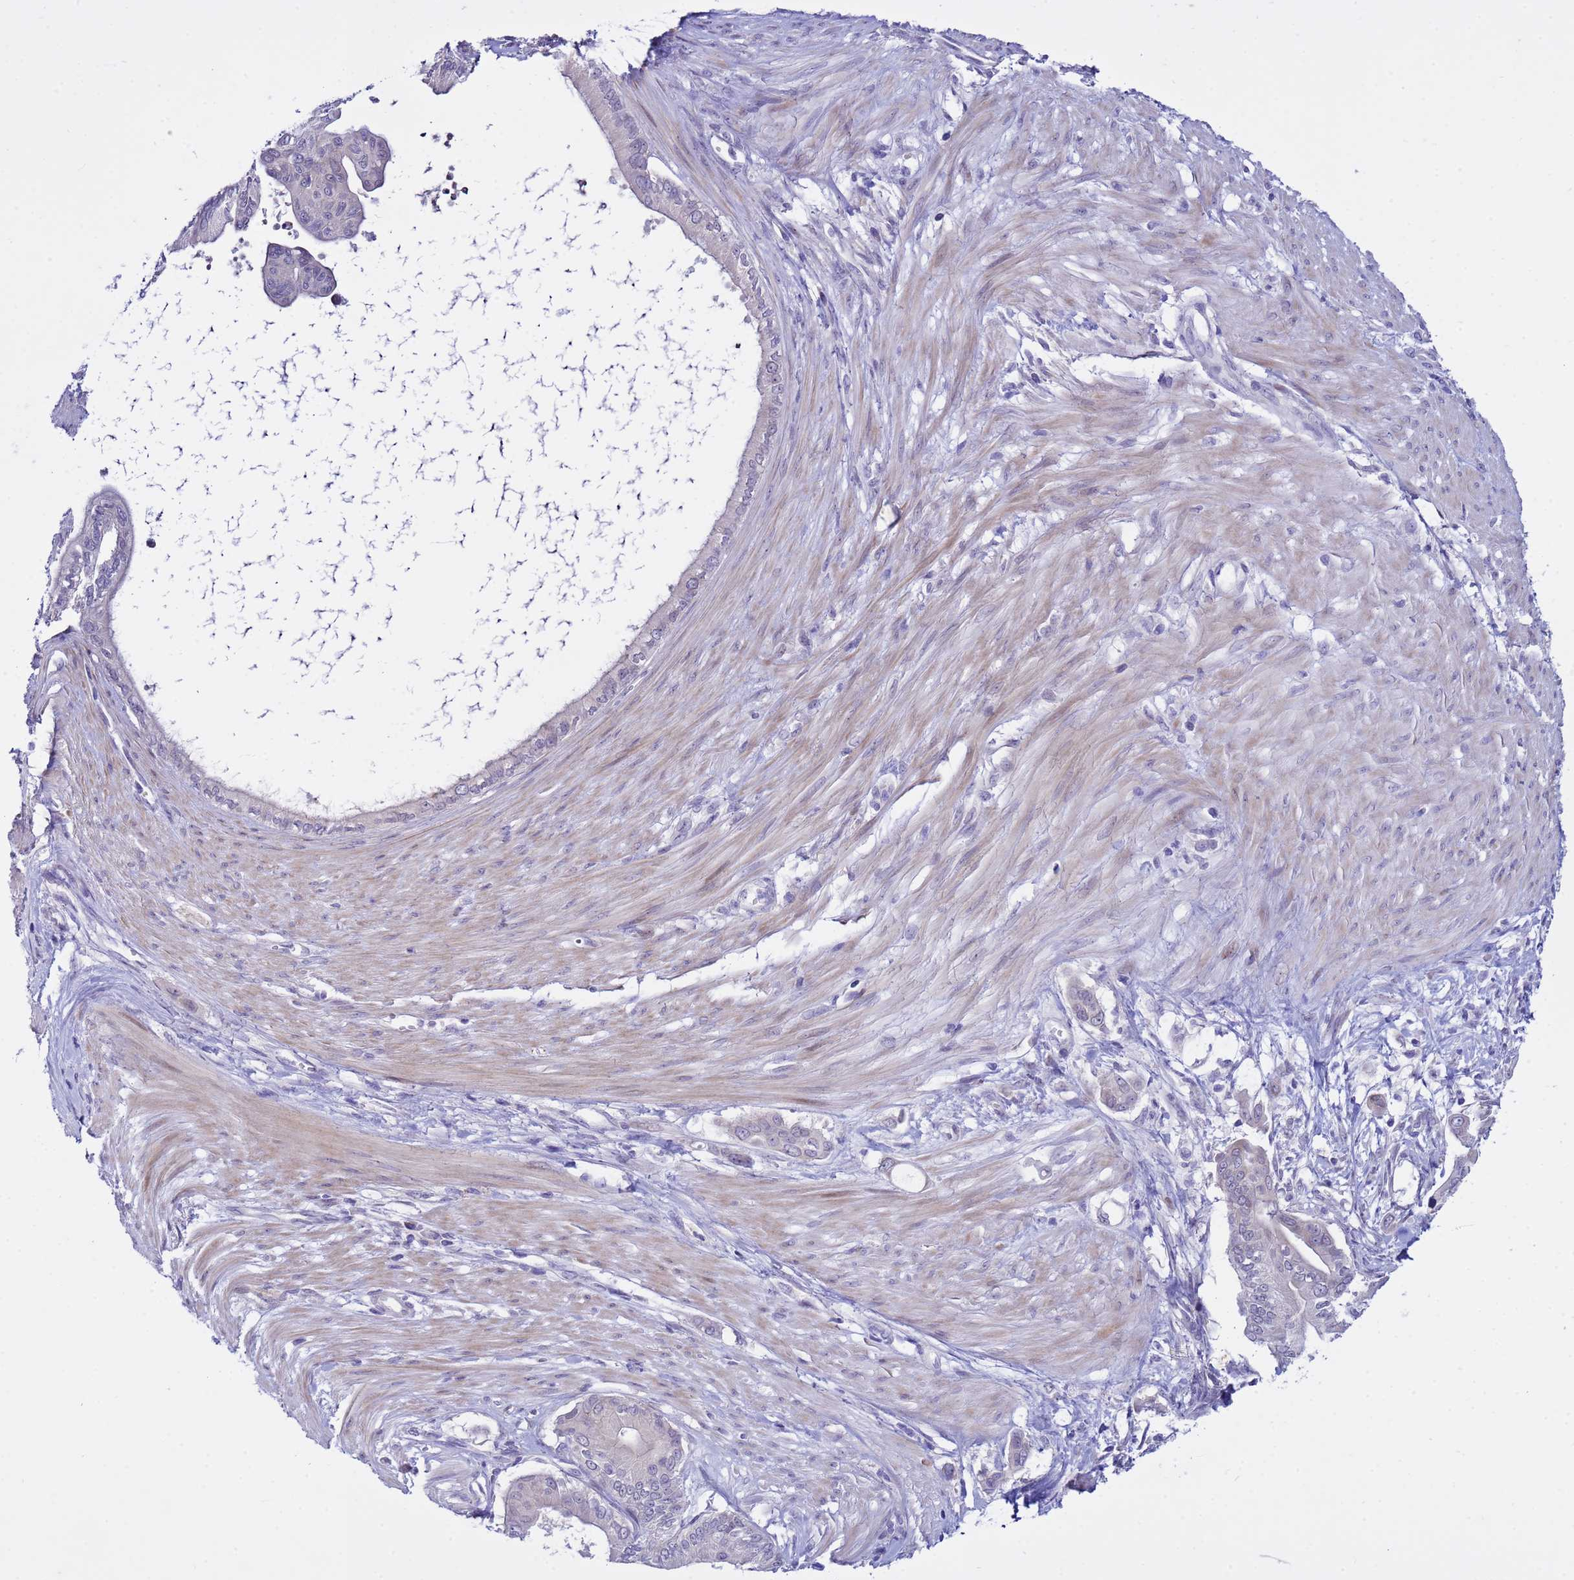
{"staining": {"intensity": "negative", "quantity": "none", "location": "none"}, "tissue": "pancreatic cancer", "cell_type": "Tumor cells", "image_type": "cancer", "snomed": [{"axis": "morphology", "description": "Adenocarcinoma, NOS"}, {"axis": "topography", "description": "Pancreas"}], "caption": "Tumor cells show no significant expression in pancreatic cancer (adenocarcinoma).", "gene": "IGSF11", "patient": {"sex": "male", "age": 71}}